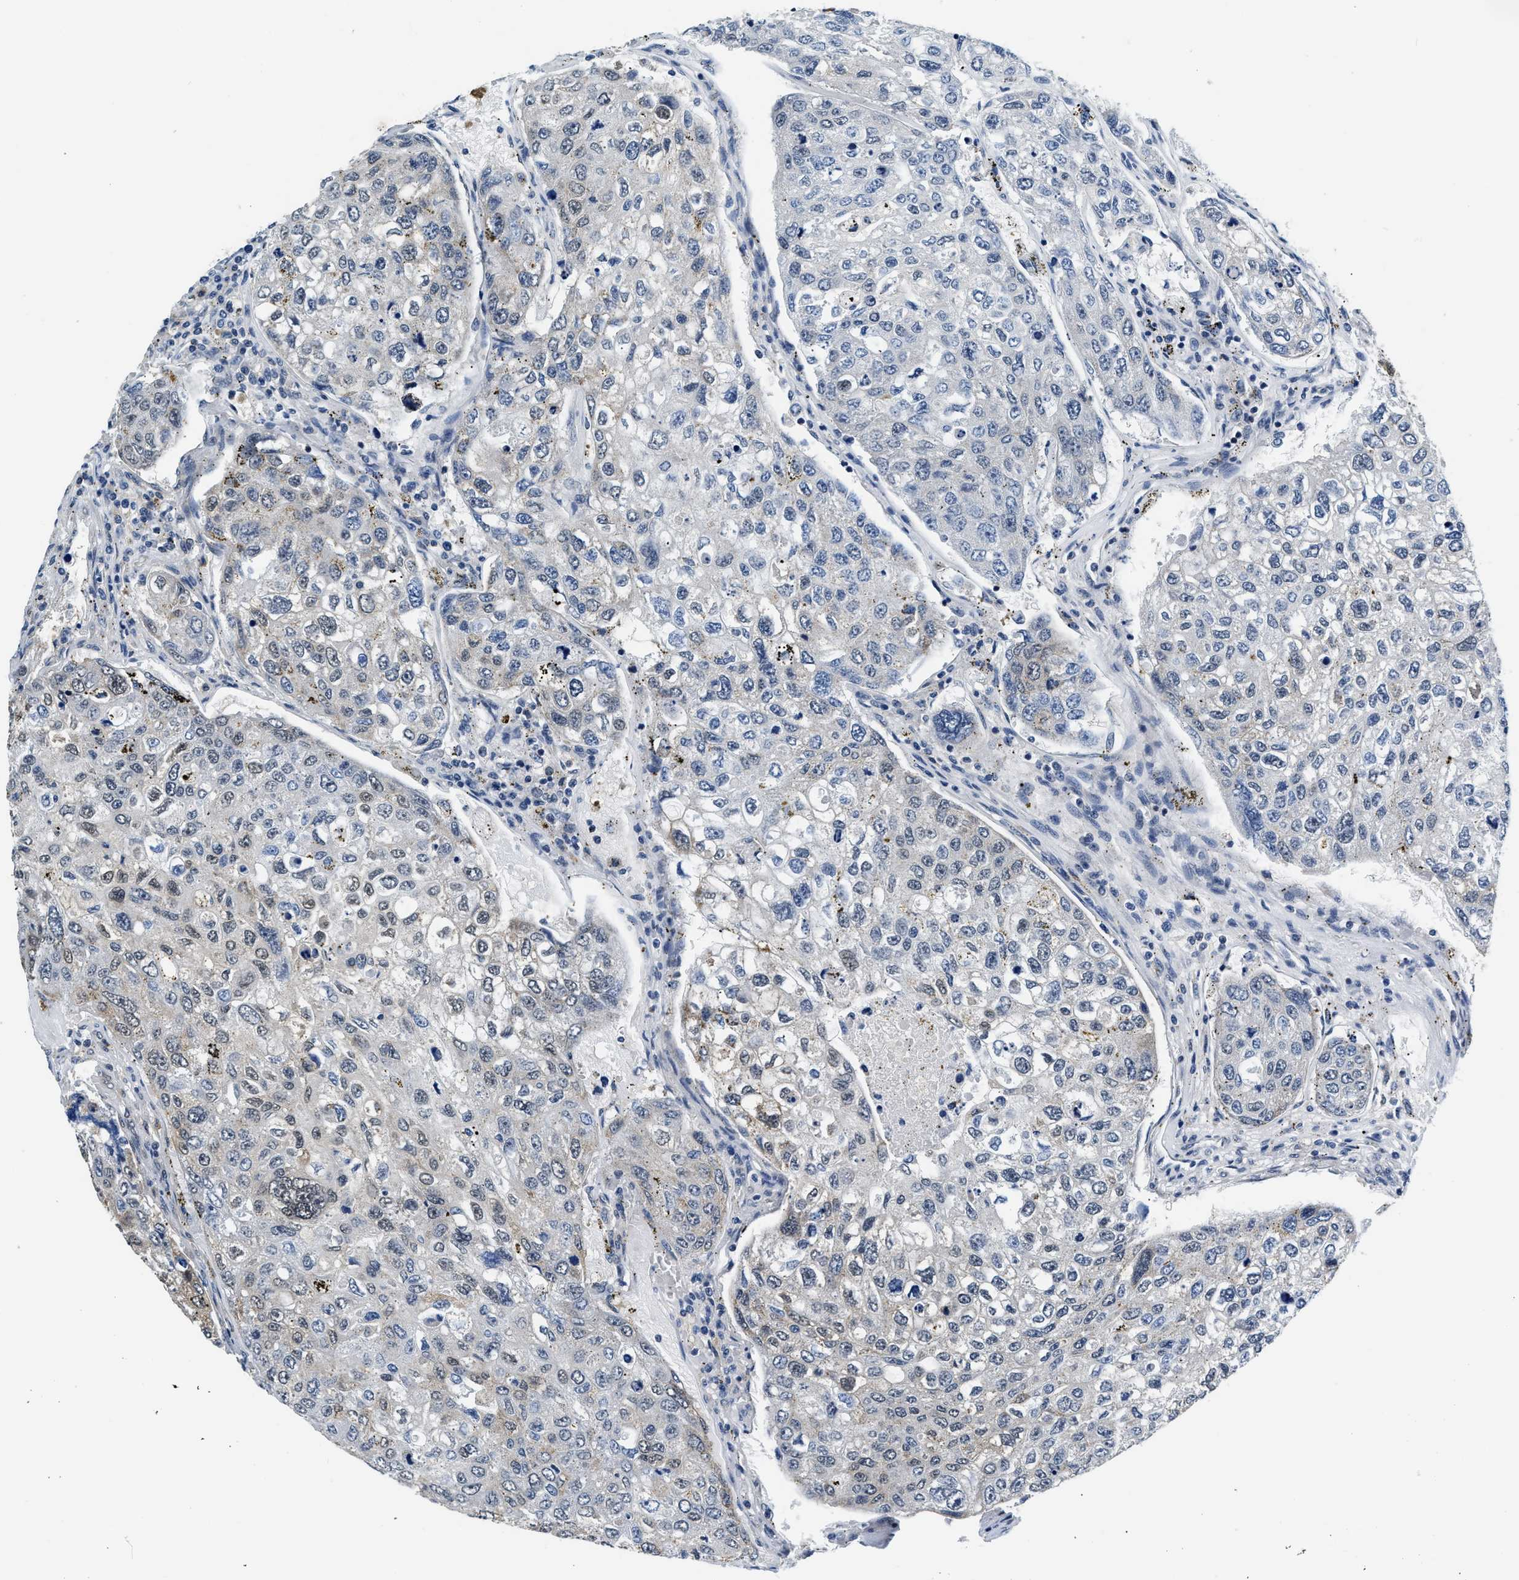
{"staining": {"intensity": "moderate", "quantity": "25%-75%", "location": "nuclear"}, "tissue": "urothelial cancer", "cell_type": "Tumor cells", "image_type": "cancer", "snomed": [{"axis": "morphology", "description": "Urothelial carcinoma, High grade"}, {"axis": "topography", "description": "Lymph node"}, {"axis": "topography", "description": "Urinary bladder"}], "caption": "About 25%-75% of tumor cells in human urothelial cancer display moderate nuclear protein staining as visualized by brown immunohistochemical staining.", "gene": "SMAD4", "patient": {"sex": "male", "age": 51}}